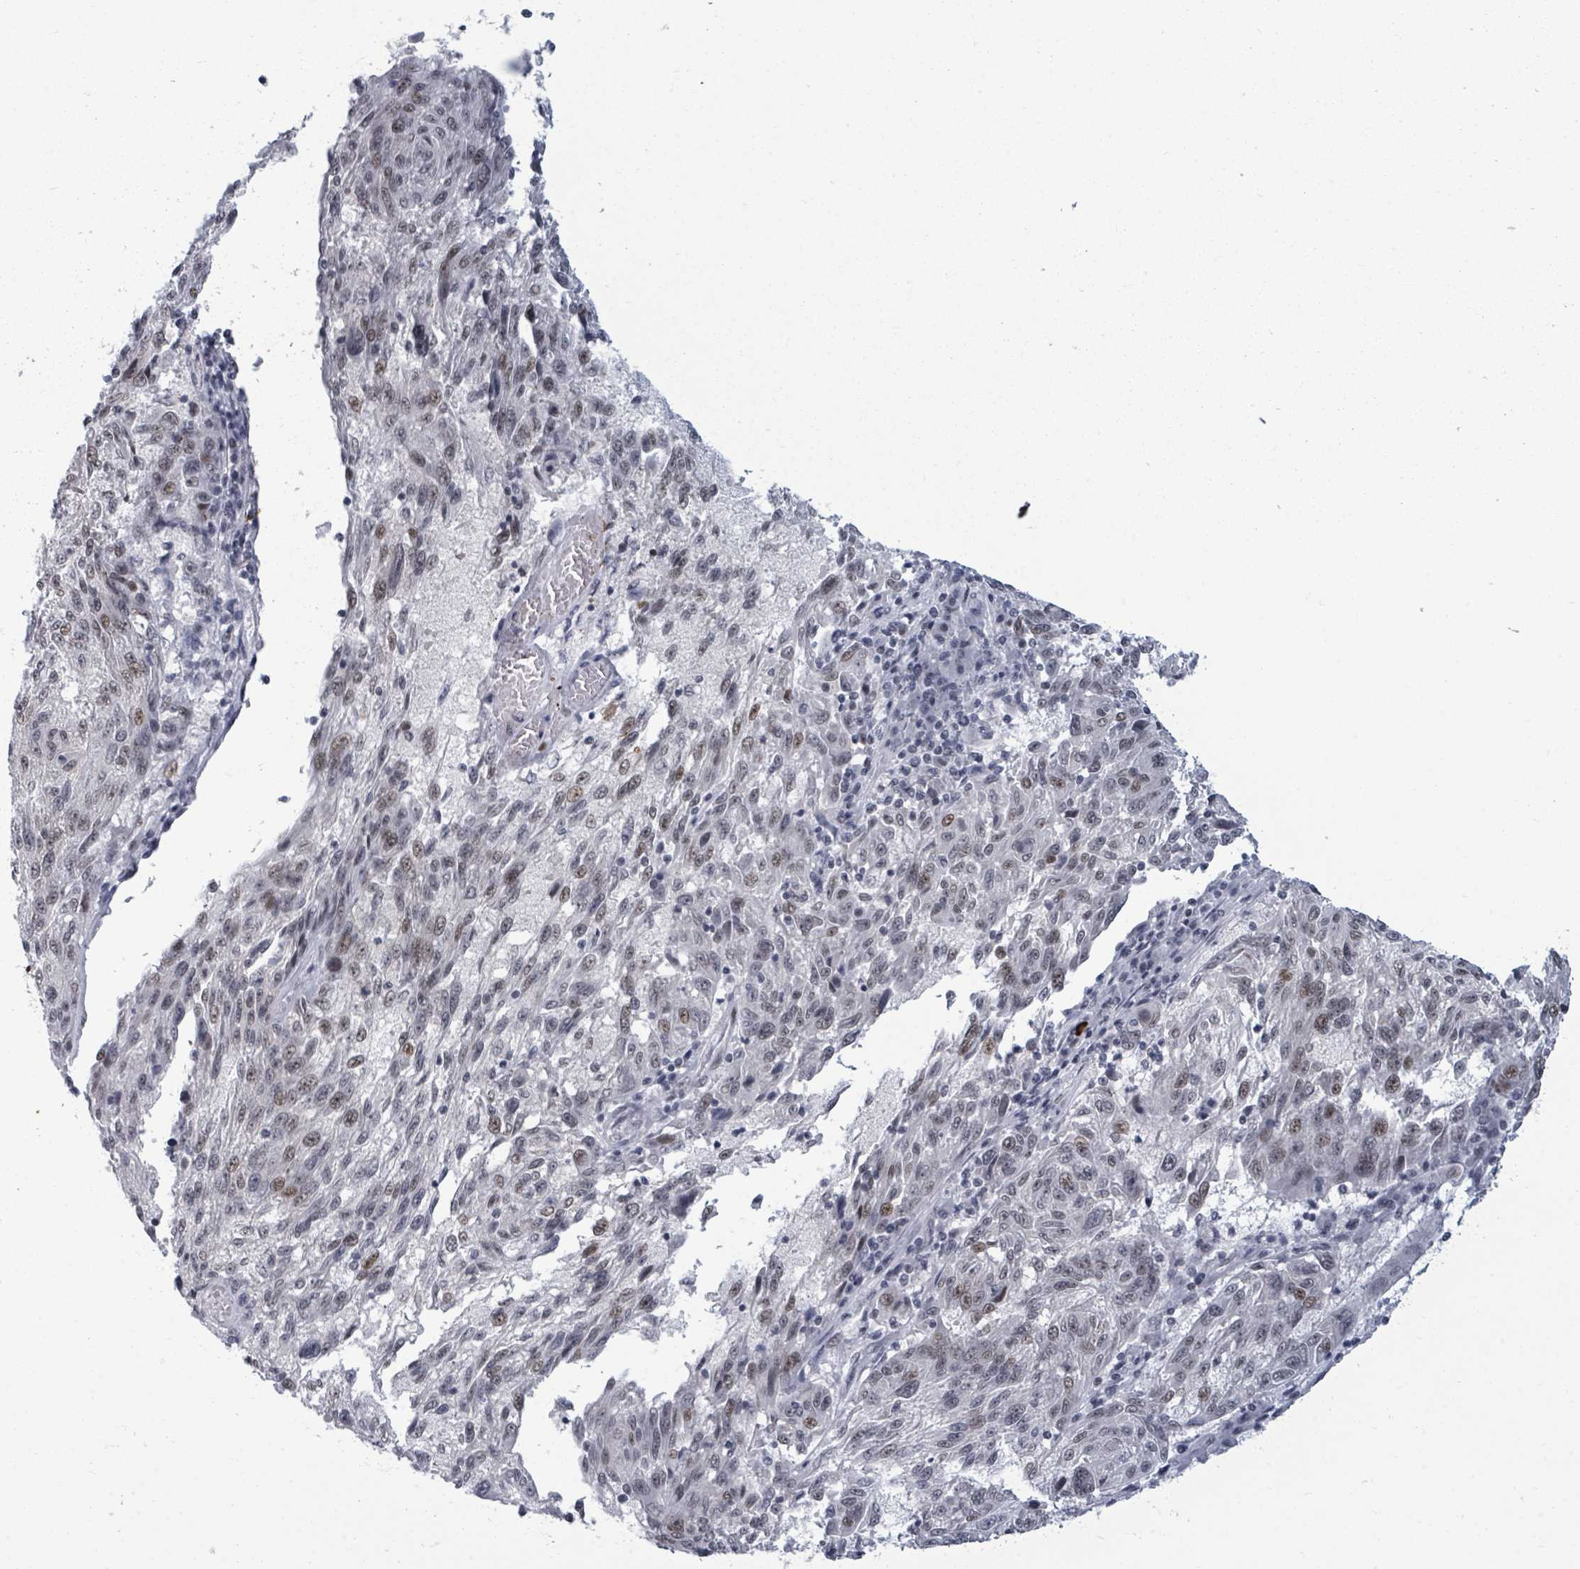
{"staining": {"intensity": "moderate", "quantity": "<25%", "location": "nuclear"}, "tissue": "melanoma", "cell_type": "Tumor cells", "image_type": "cancer", "snomed": [{"axis": "morphology", "description": "Malignant melanoma, NOS"}, {"axis": "topography", "description": "Skin"}], "caption": "Malignant melanoma stained for a protein (brown) demonstrates moderate nuclear positive positivity in approximately <25% of tumor cells.", "gene": "ERCC5", "patient": {"sex": "male", "age": 53}}